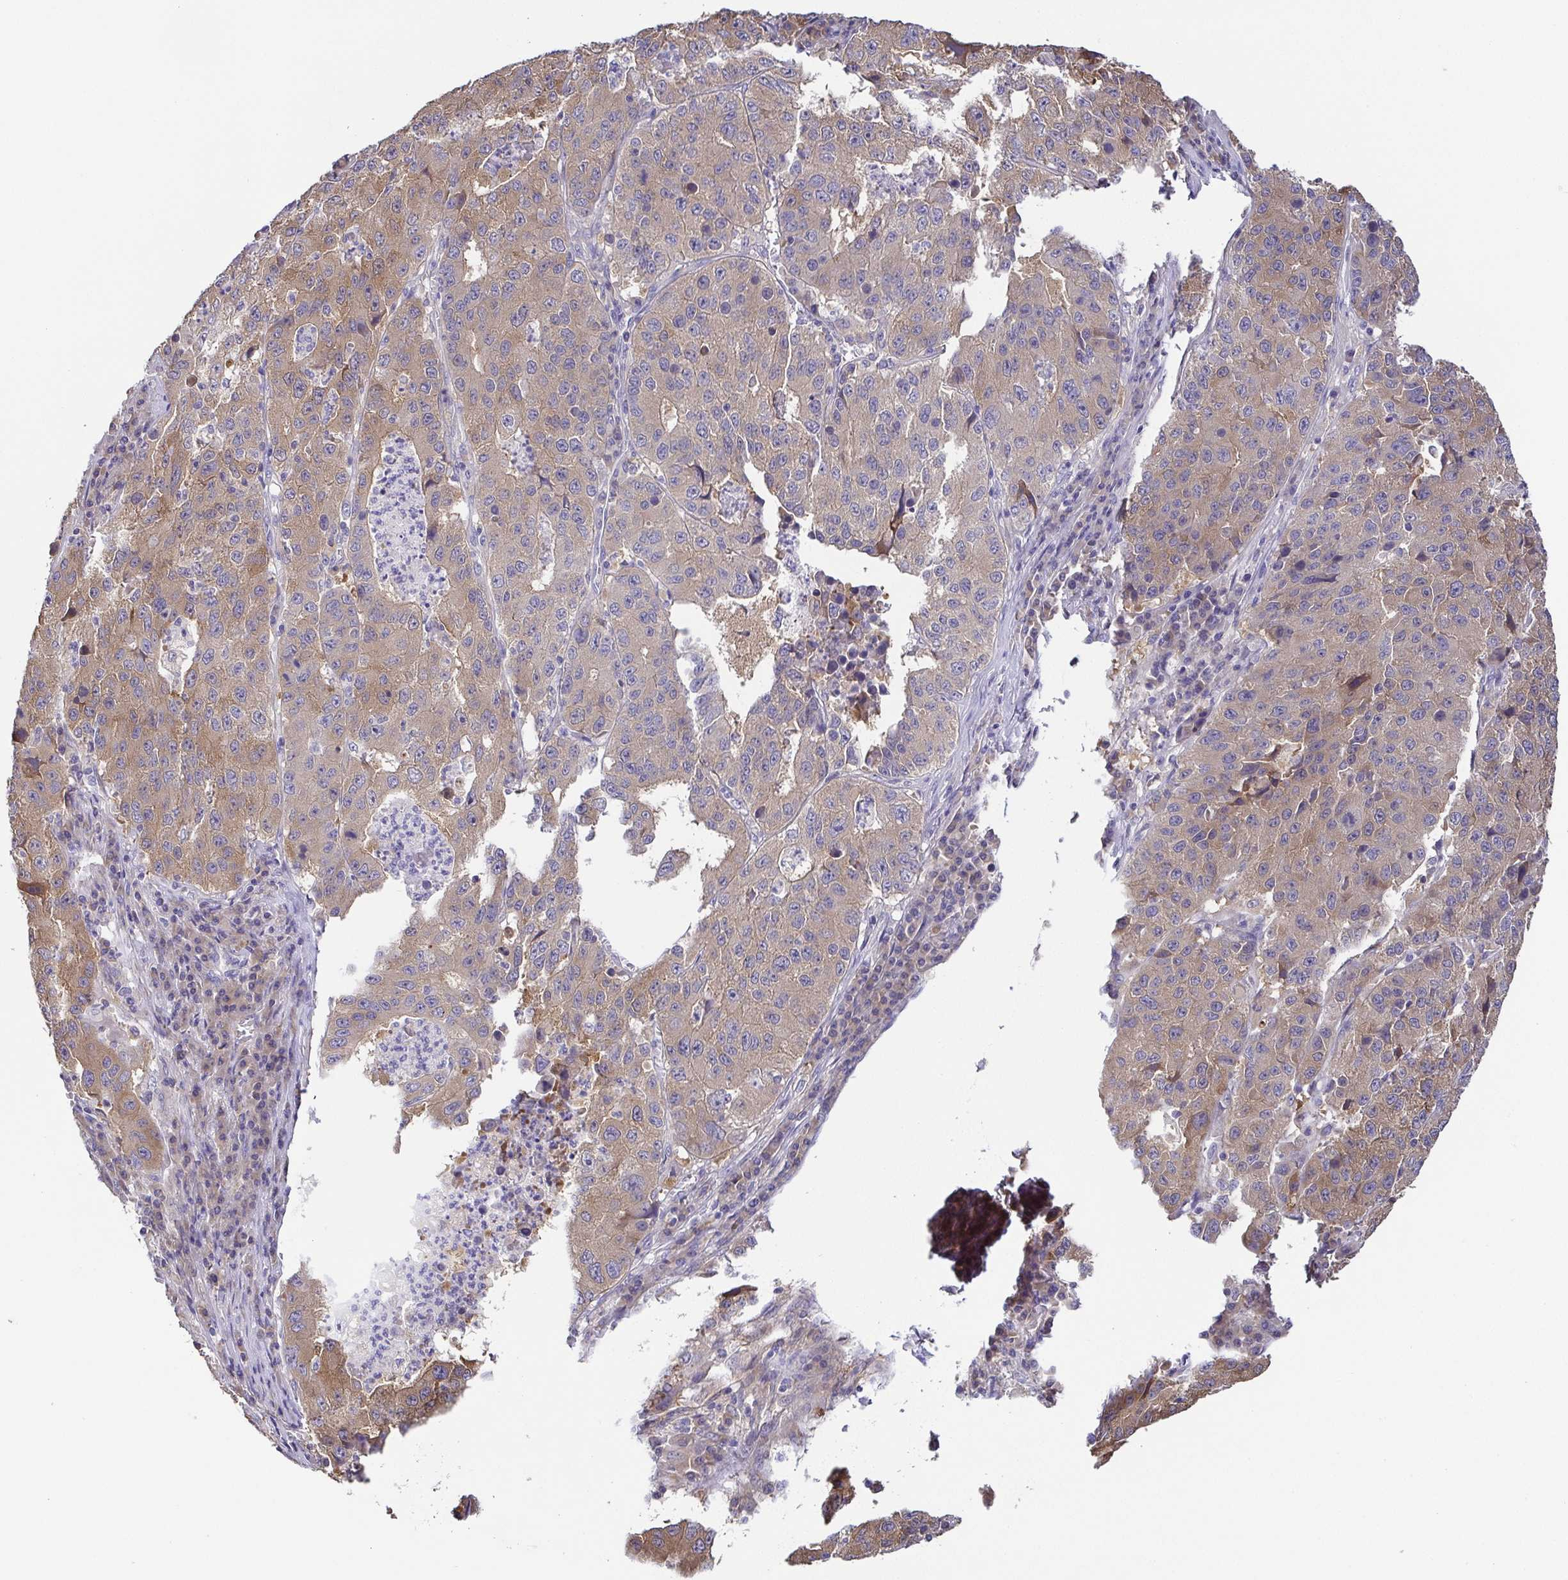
{"staining": {"intensity": "weak", "quantity": "25%-75%", "location": "cytoplasmic/membranous"}, "tissue": "stomach cancer", "cell_type": "Tumor cells", "image_type": "cancer", "snomed": [{"axis": "morphology", "description": "Adenocarcinoma, NOS"}, {"axis": "topography", "description": "Stomach"}], "caption": "IHC staining of stomach adenocarcinoma, which reveals low levels of weak cytoplasmic/membranous staining in approximately 25%-75% of tumor cells indicating weak cytoplasmic/membranous protein positivity. The staining was performed using DAB (brown) for protein detection and nuclei were counterstained in hematoxylin (blue).", "gene": "EIF3D", "patient": {"sex": "male", "age": 71}}